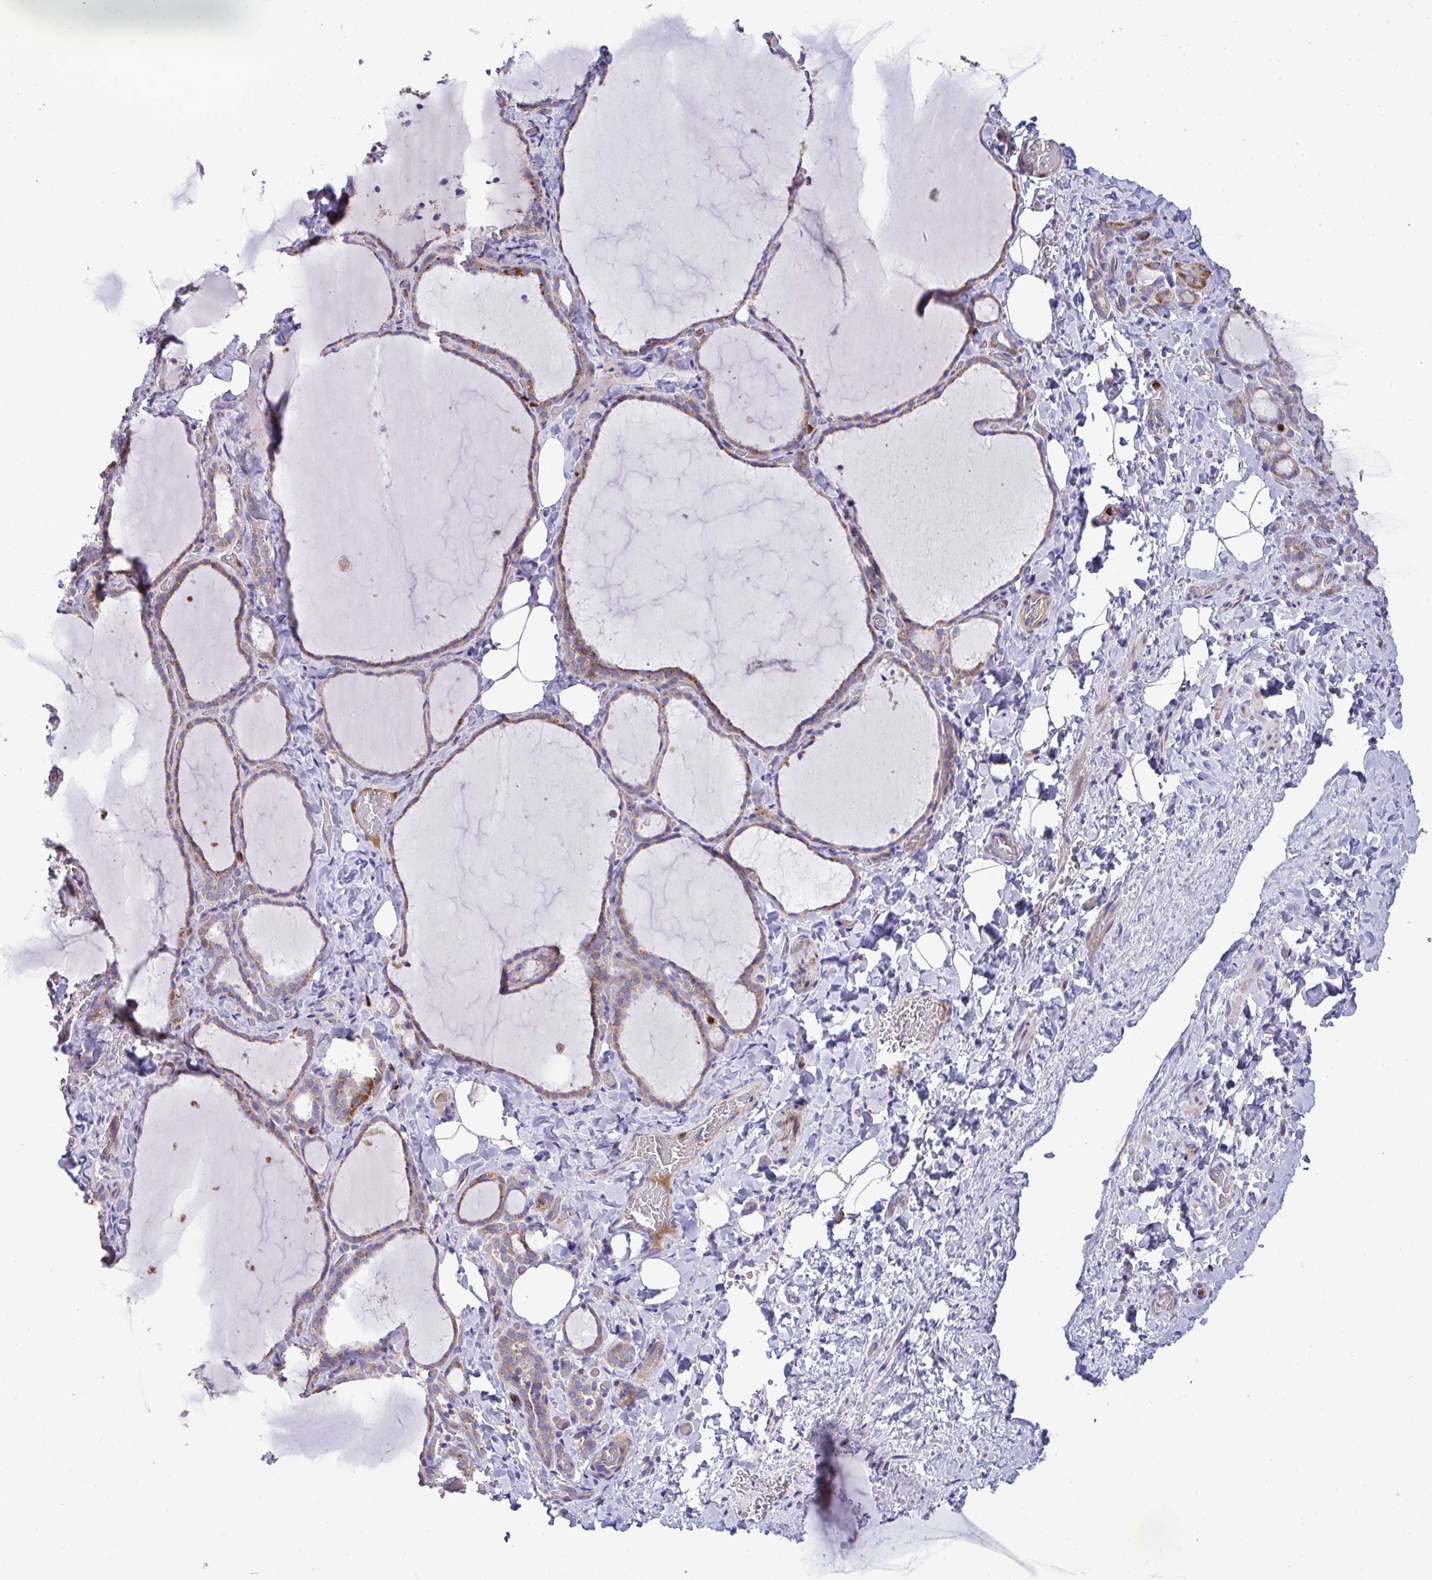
{"staining": {"intensity": "moderate", "quantity": "25%-75%", "location": "cytoplasmic/membranous"}, "tissue": "thyroid gland", "cell_type": "Glandular cells", "image_type": "normal", "snomed": [{"axis": "morphology", "description": "Normal tissue, NOS"}, {"axis": "topography", "description": "Thyroid gland"}], "caption": "Unremarkable thyroid gland was stained to show a protein in brown. There is medium levels of moderate cytoplasmic/membranous expression in about 25%-75% of glandular cells. (Stains: DAB in brown, nuclei in blue, Microscopy: brightfield microscopy at high magnification).", "gene": "MRPS16", "patient": {"sex": "female", "age": 22}}